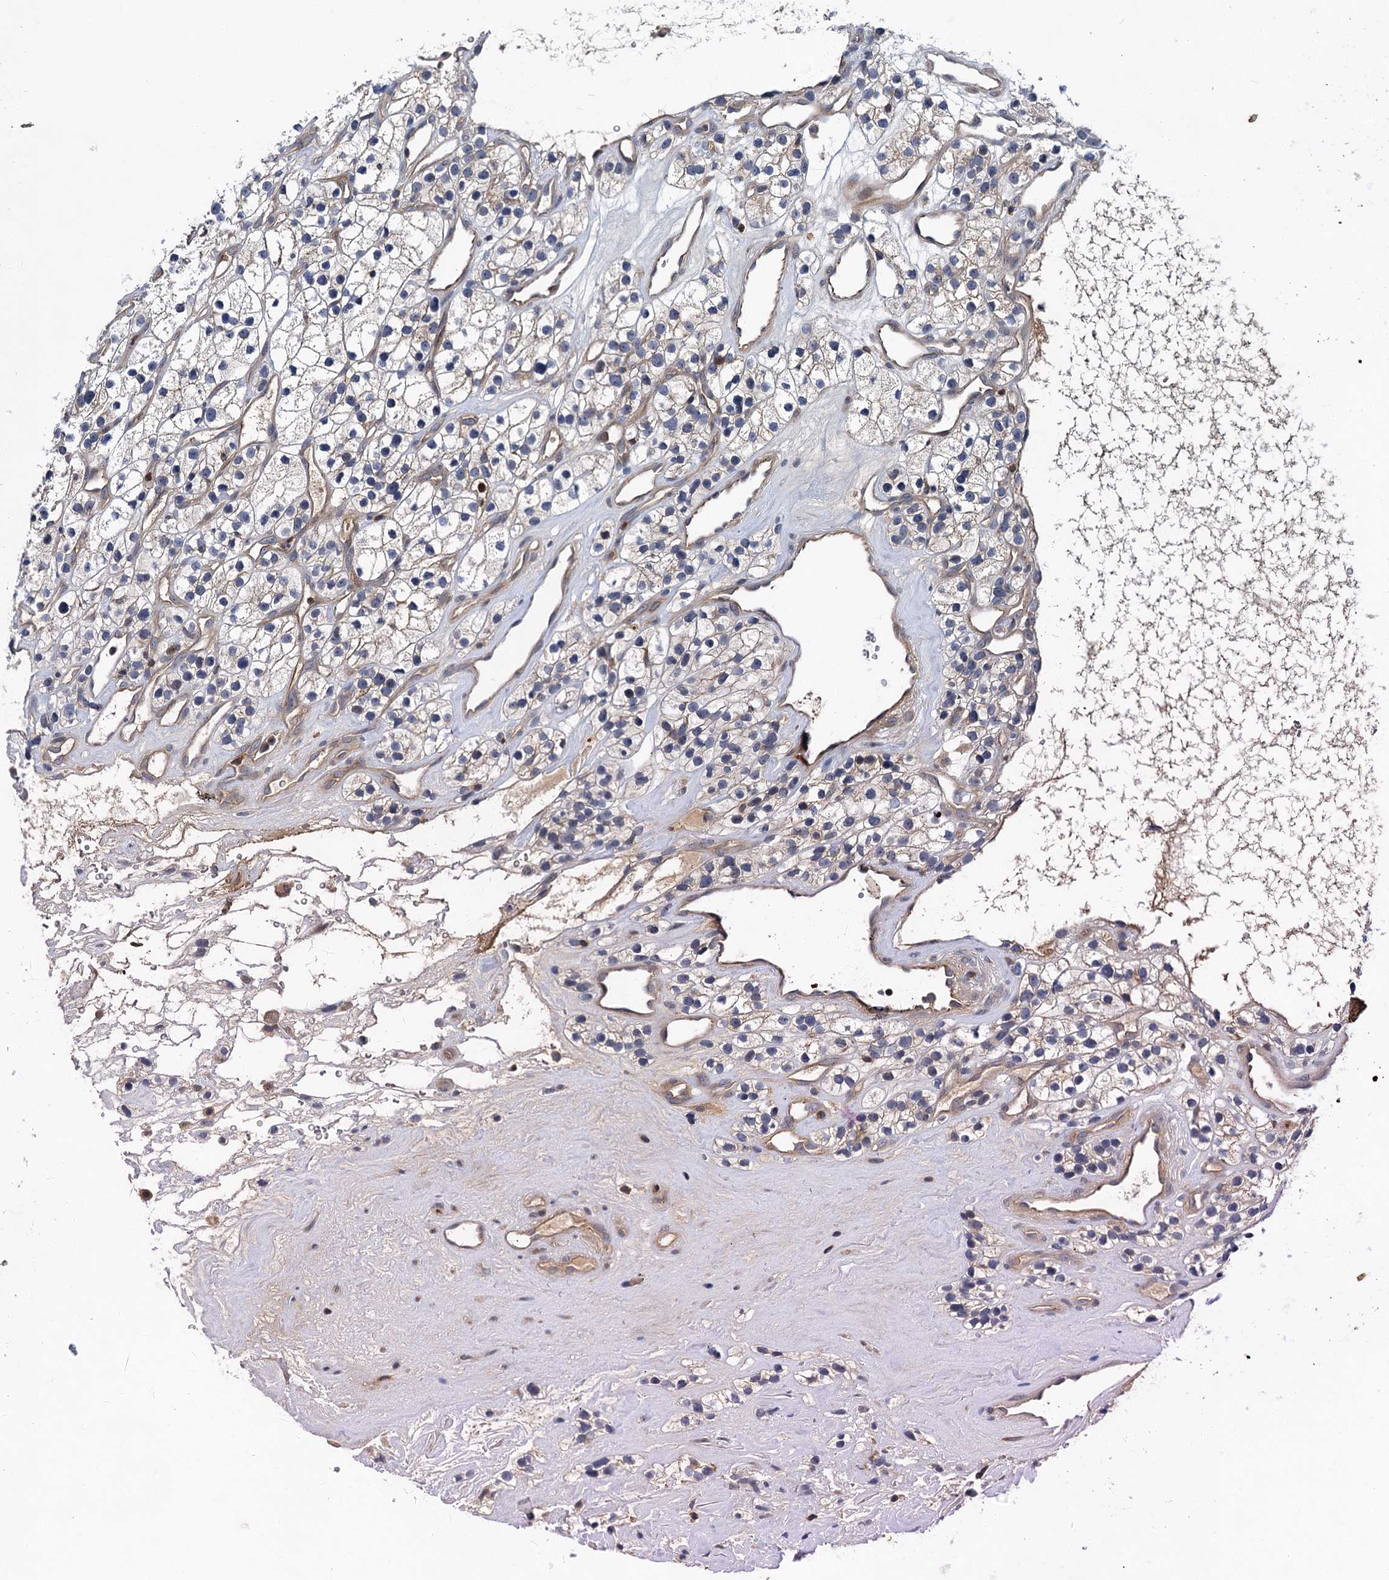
{"staining": {"intensity": "weak", "quantity": "<25%", "location": "cytoplasmic/membranous"}, "tissue": "renal cancer", "cell_type": "Tumor cells", "image_type": "cancer", "snomed": [{"axis": "morphology", "description": "Adenocarcinoma, NOS"}, {"axis": "topography", "description": "Kidney"}], "caption": "High power microscopy photomicrograph of an immunohistochemistry (IHC) photomicrograph of renal cancer (adenocarcinoma), revealing no significant expression in tumor cells.", "gene": "ABLIM1", "patient": {"sex": "female", "age": 57}}